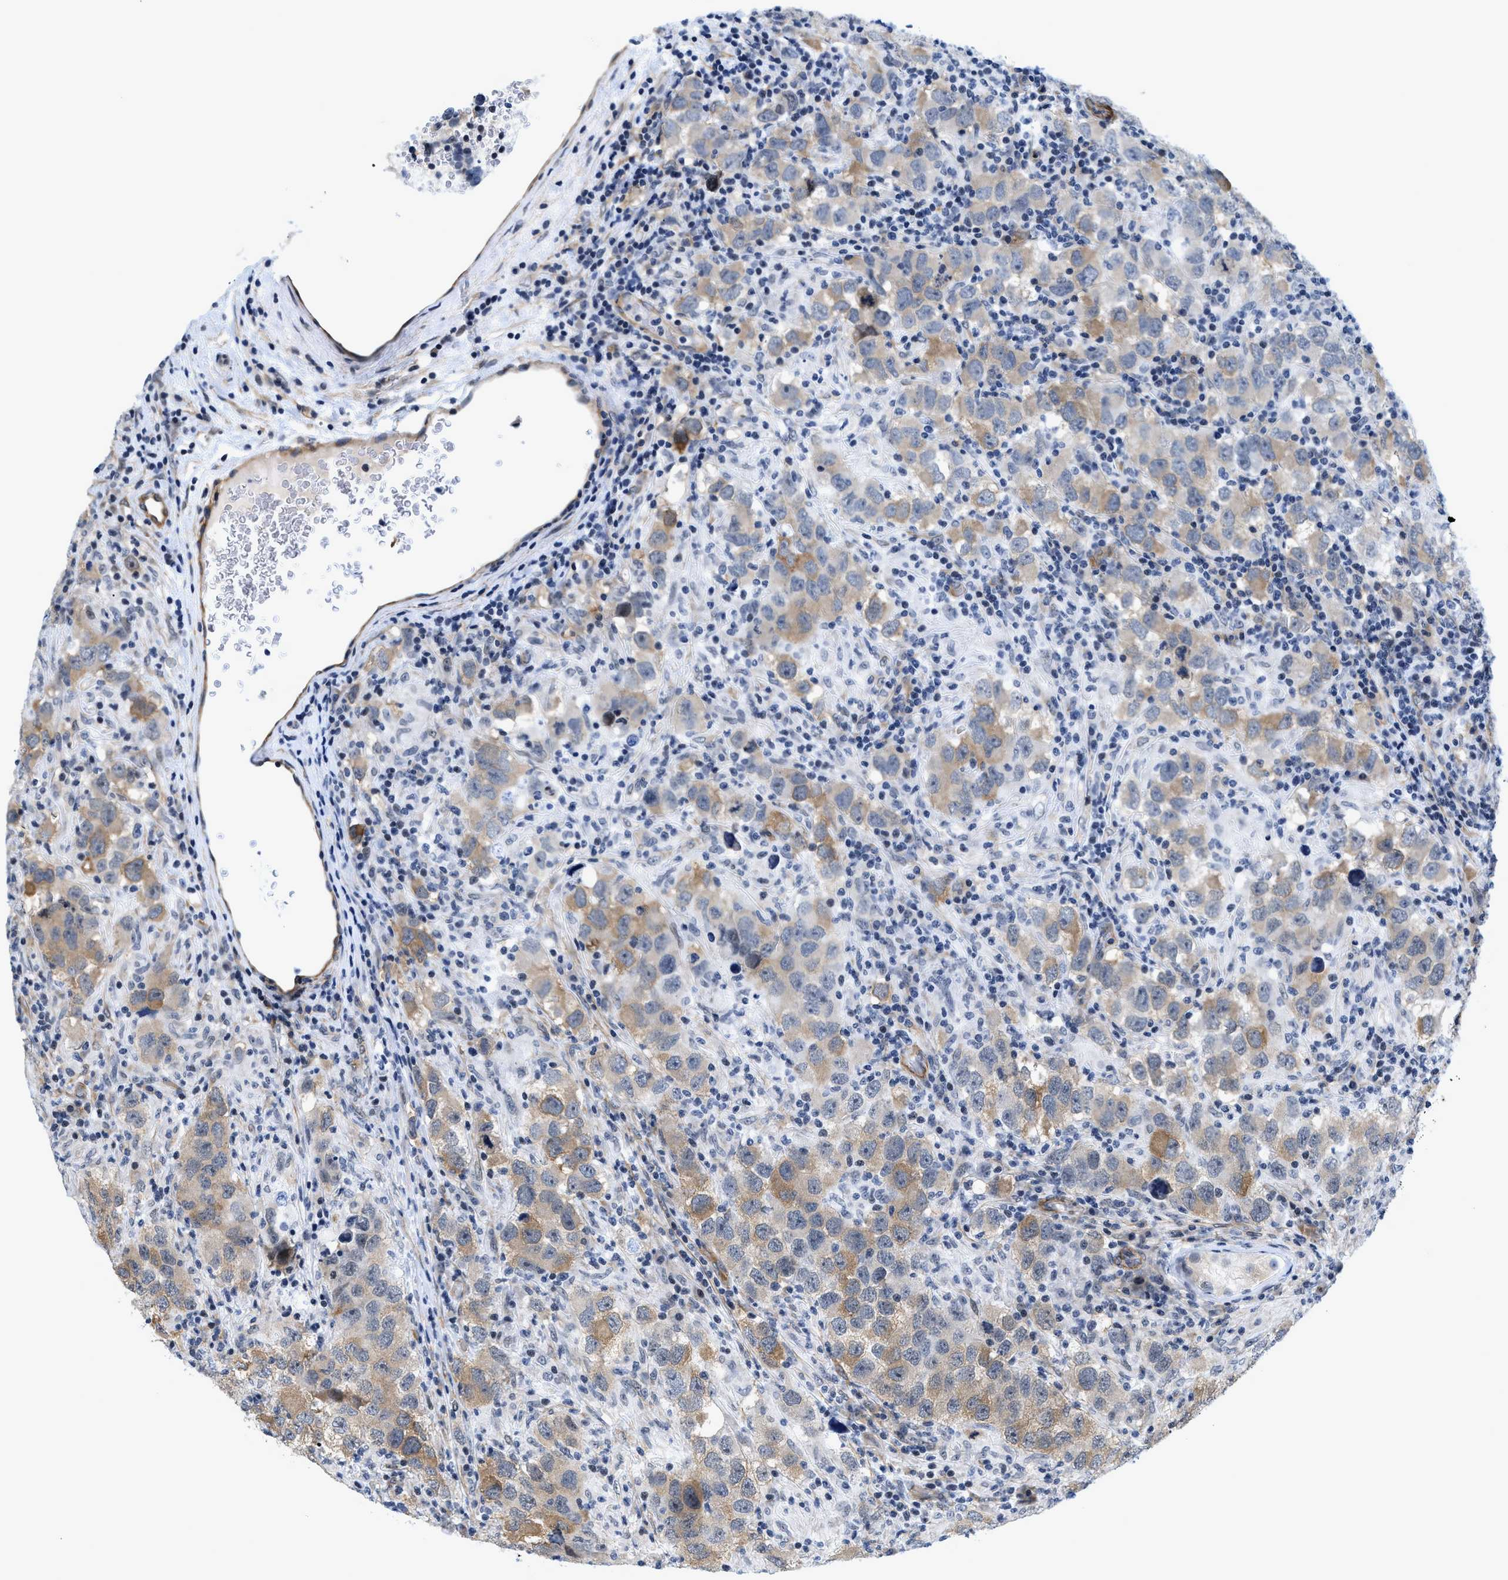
{"staining": {"intensity": "moderate", "quantity": "25%-75%", "location": "cytoplasmic/membranous"}, "tissue": "testis cancer", "cell_type": "Tumor cells", "image_type": "cancer", "snomed": [{"axis": "morphology", "description": "Carcinoma, Embryonal, NOS"}, {"axis": "topography", "description": "Testis"}], "caption": "A brown stain shows moderate cytoplasmic/membranous positivity of a protein in human testis embryonal carcinoma tumor cells.", "gene": "GPRASP2", "patient": {"sex": "male", "age": 21}}